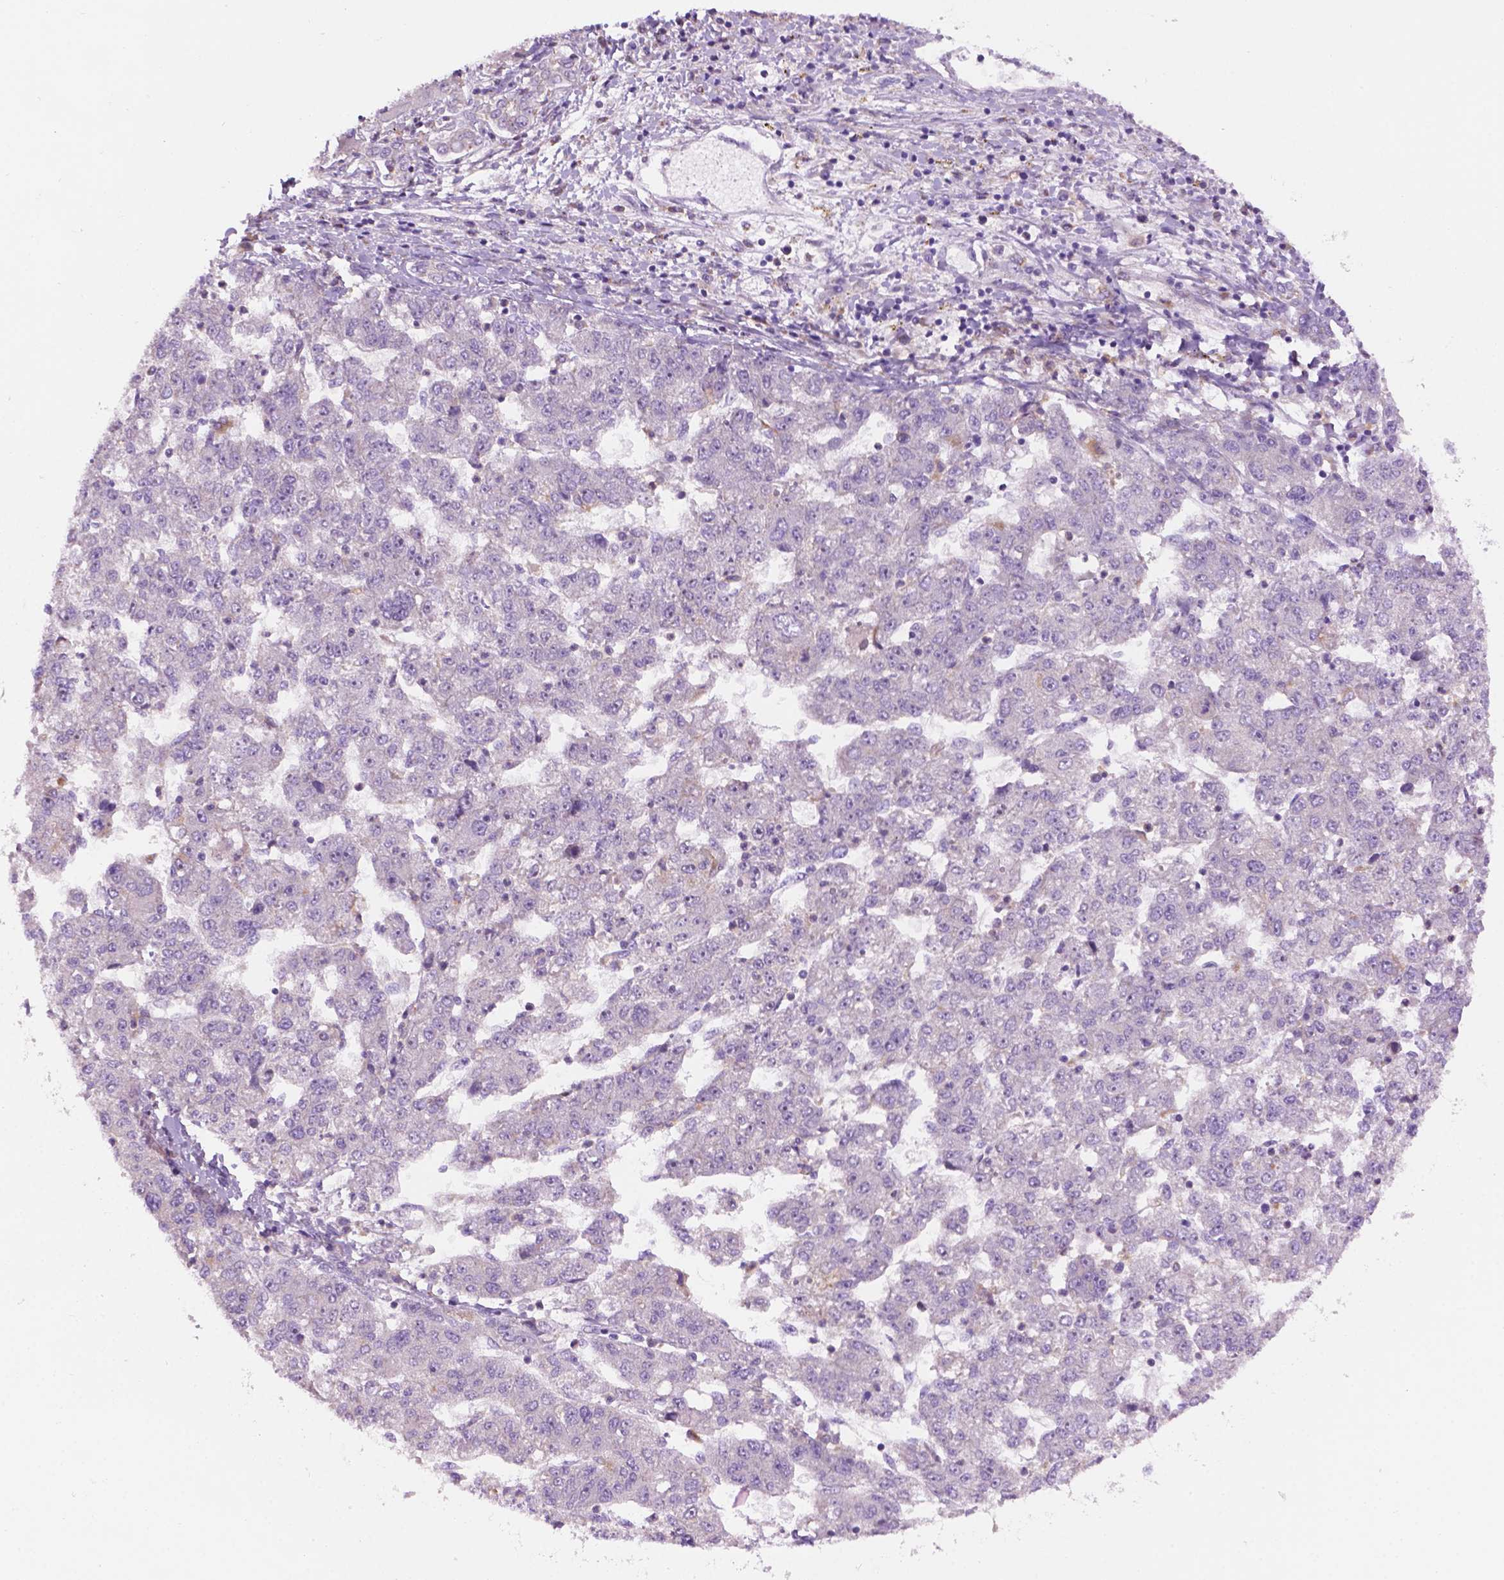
{"staining": {"intensity": "negative", "quantity": "none", "location": "none"}, "tissue": "liver cancer", "cell_type": "Tumor cells", "image_type": "cancer", "snomed": [{"axis": "morphology", "description": "Carcinoma, Hepatocellular, NOS"}, {"axis": "topography", "description": "Liver"}], "caption": "DAB immunohistochemical staining of liver cancer reveals no significant positivity in tumor cells.", "gene": "CDH7", "patient": {"sex": "male", "age": 56}}